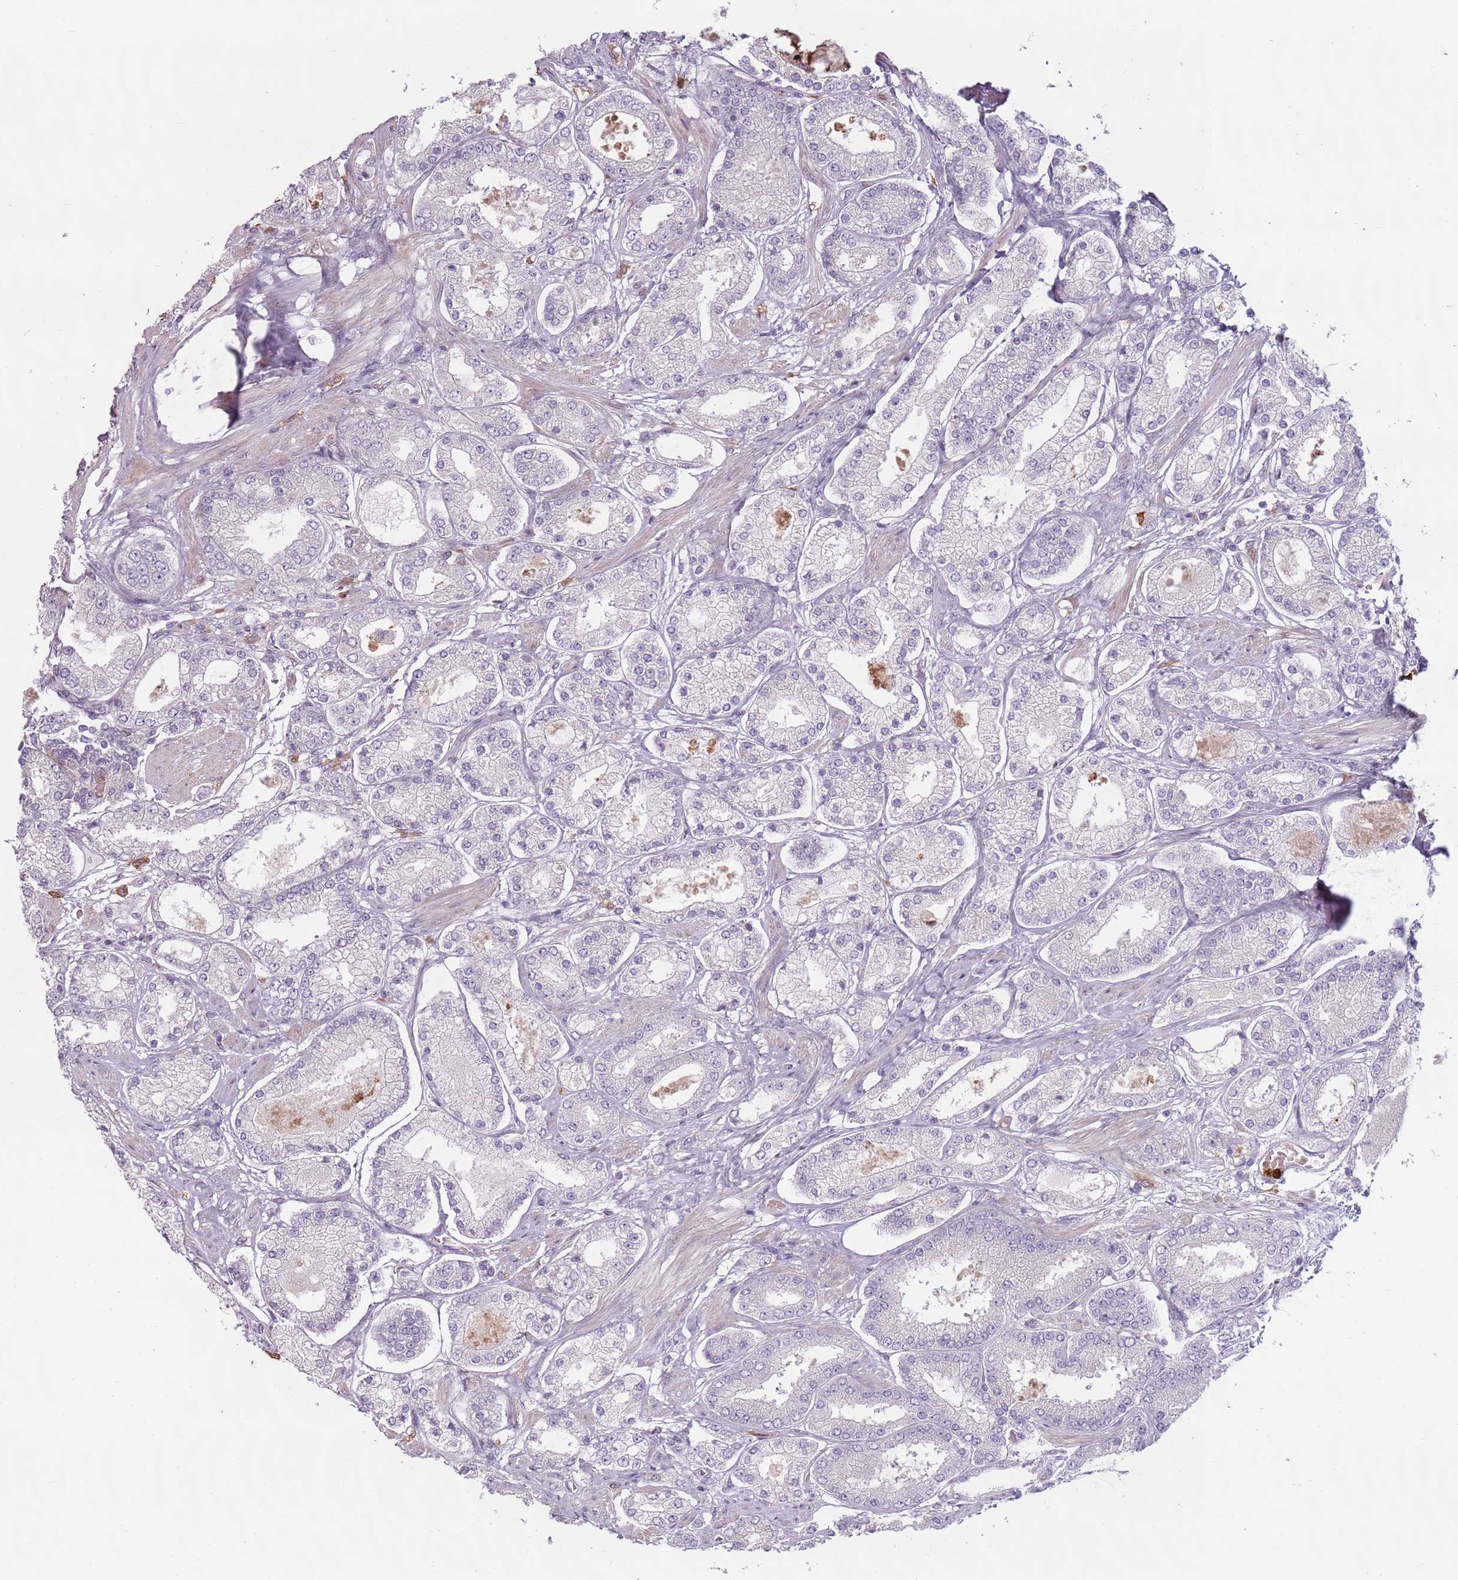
{"staining": {"intensity": "negative", "quantity": "none", "location": "none"}, "tissue": "prostate cancer", "cell_type": "Tumor cells", "image_type": "cancer", "snomed": [{"axis": "morphology", "description": "Adenocarcinoma, High grade"}, {"axis": "topography", "description": "Prostate"}], "caption": "Prostate cancer (high-grade adenocarcinoma) was stained to show a protein in brown. There is no significant staining in tumor cells.", "gene": "SPAG4", "patient": {"sex": "male", "age": 69}}